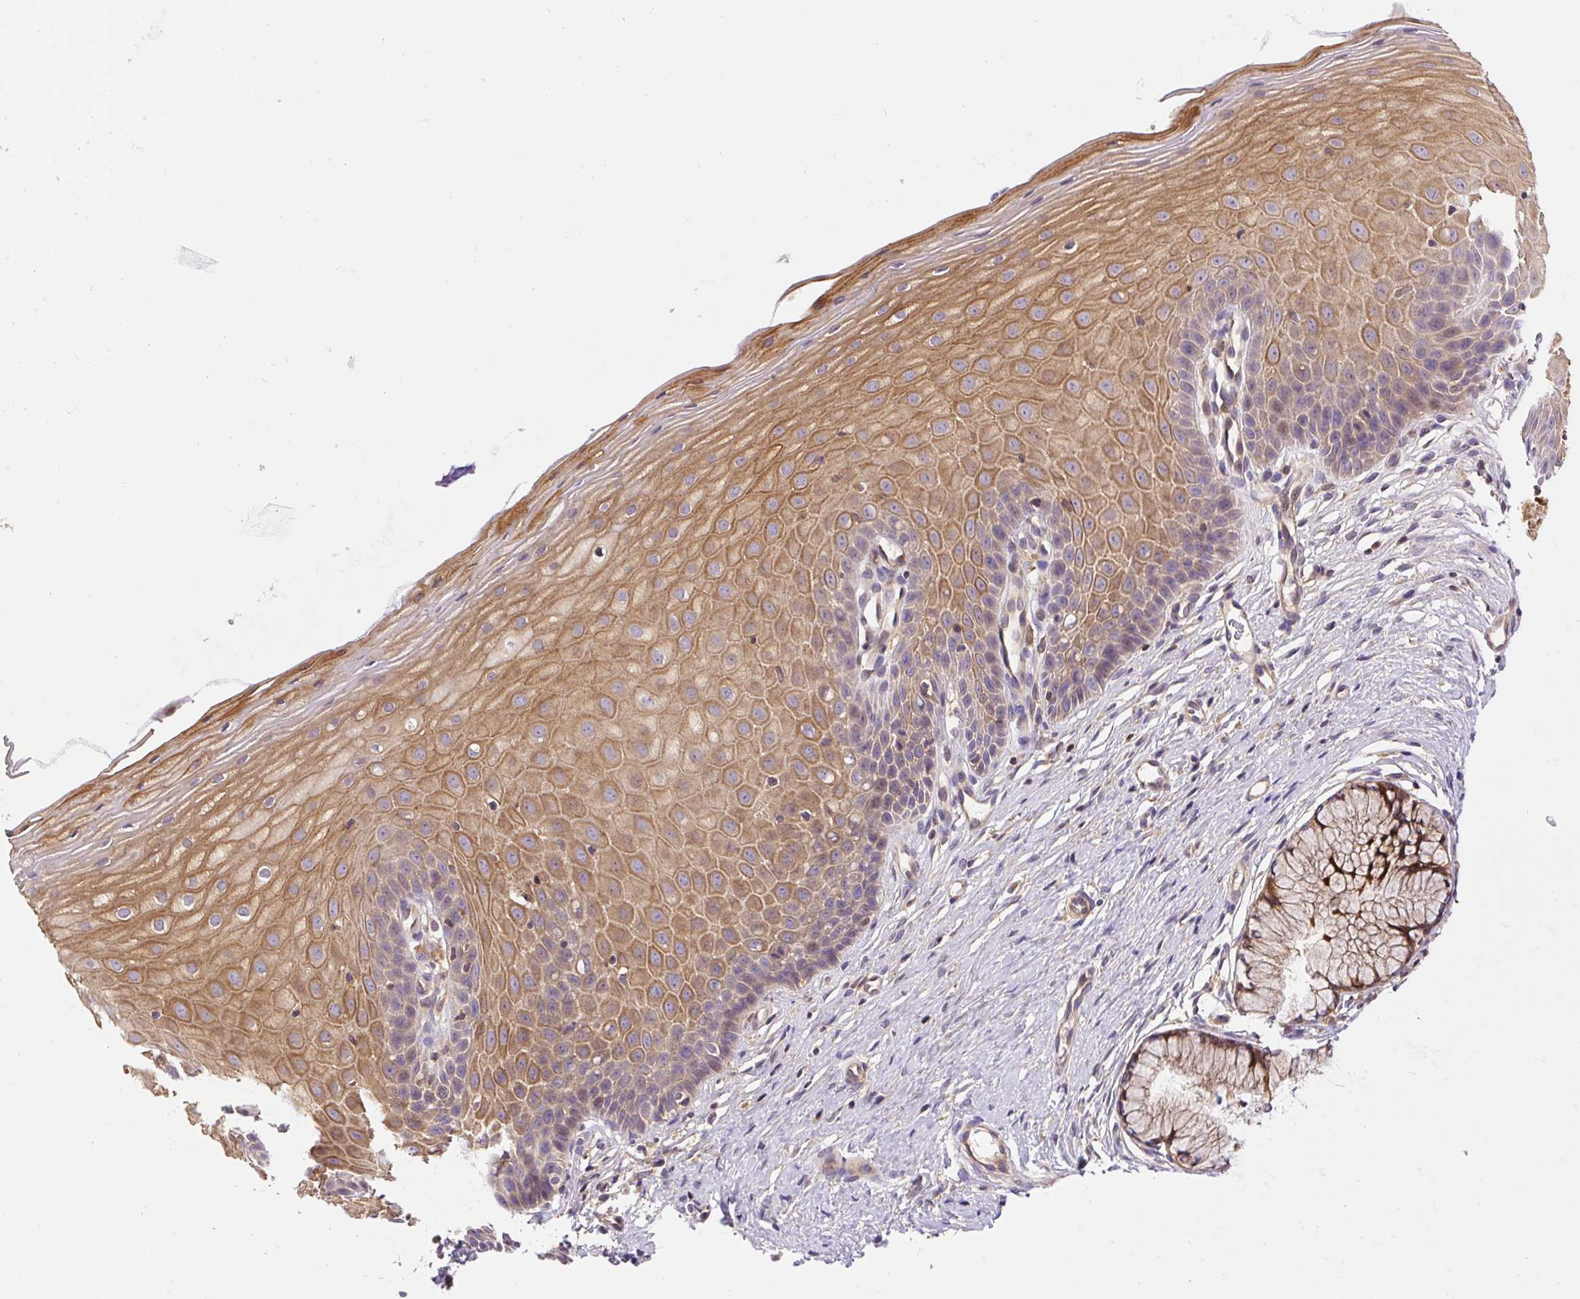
{"staining": {"intensity": "weak", "quantity": ">75%", "location": "cytoplasmic/membranous"}, "tissue": "cervix", "cell_type": "Glandular cells", "image_type": "normal", "snomed": [{"axis": "morphology", "description": "Normal tissue, NOS"}, {"axis": "topography", "description": "Cervix"}], "caption": "Weak cytoplasmic/membranous positivity for a protein is appreciated in approximately >75% of glandular cells of unremarkable cervix using immunohistochemistry.", "gene": "CCDC28A", "patient": {"sex": "female", "age": 36}}